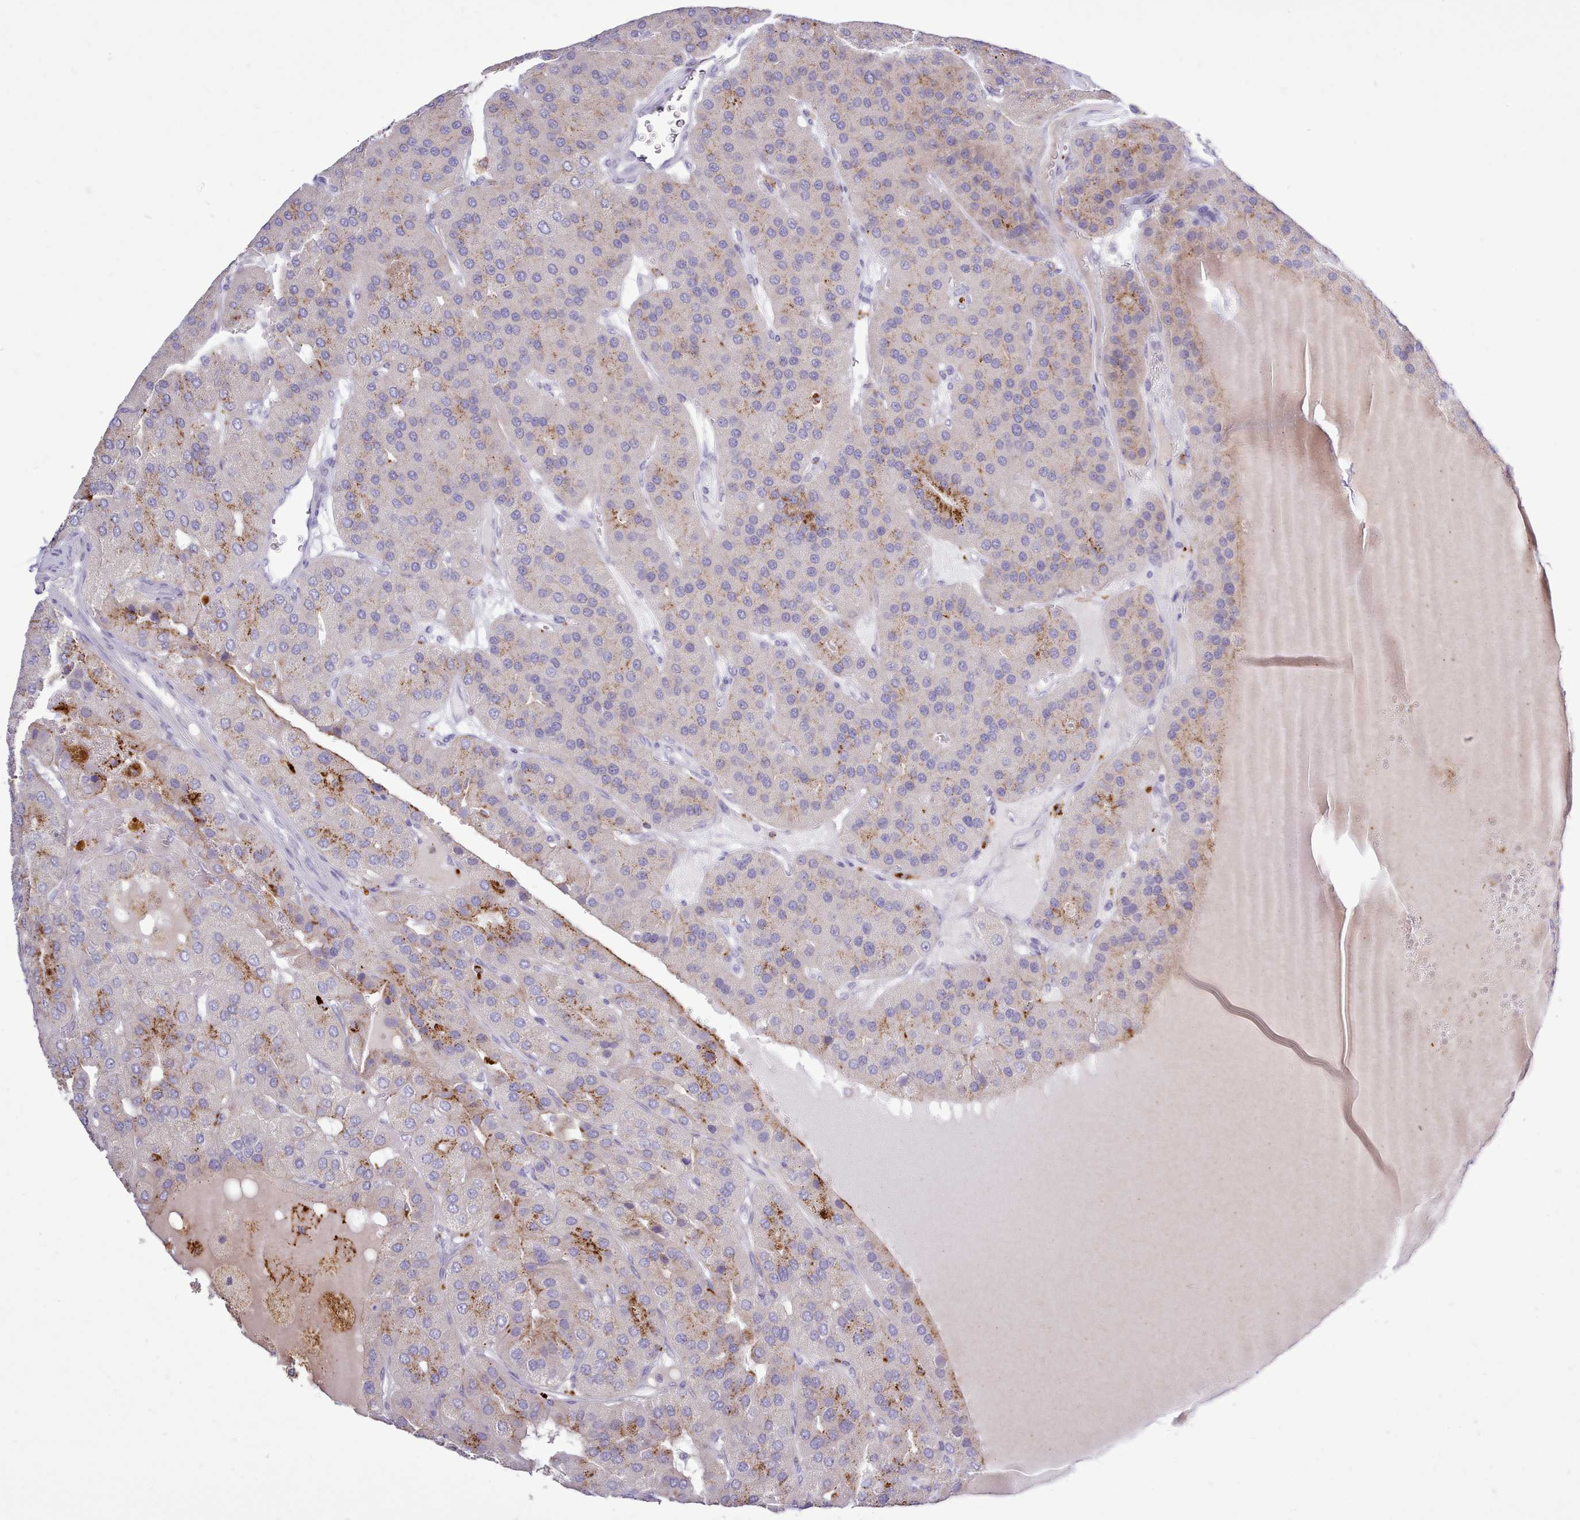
{"staining": {"intensity": "moderate", "quantity": "25%-75%", "location": "cytoplasmic/membranous"}, "tissue": "parathyroid gland", "cell_type": "Glandular cells", "image_type": "normal", "snomed": [{"axis": "morphology", "description": "Normal tissue, NOS"}, {"axis": "morphology", "description": "Adenoma, NOS"}, {"axis": "topography", "description": "Parathyroid gland"}], "caption": "DAB immunohistochemical staining of normal human parathyroid gland reveals moderate cytoplasmic/membranous protein staining in approximately 25%-75% of glandular cells.", "gene": "SRD5A1", "patient": {"sex": "female", "age": 86}}